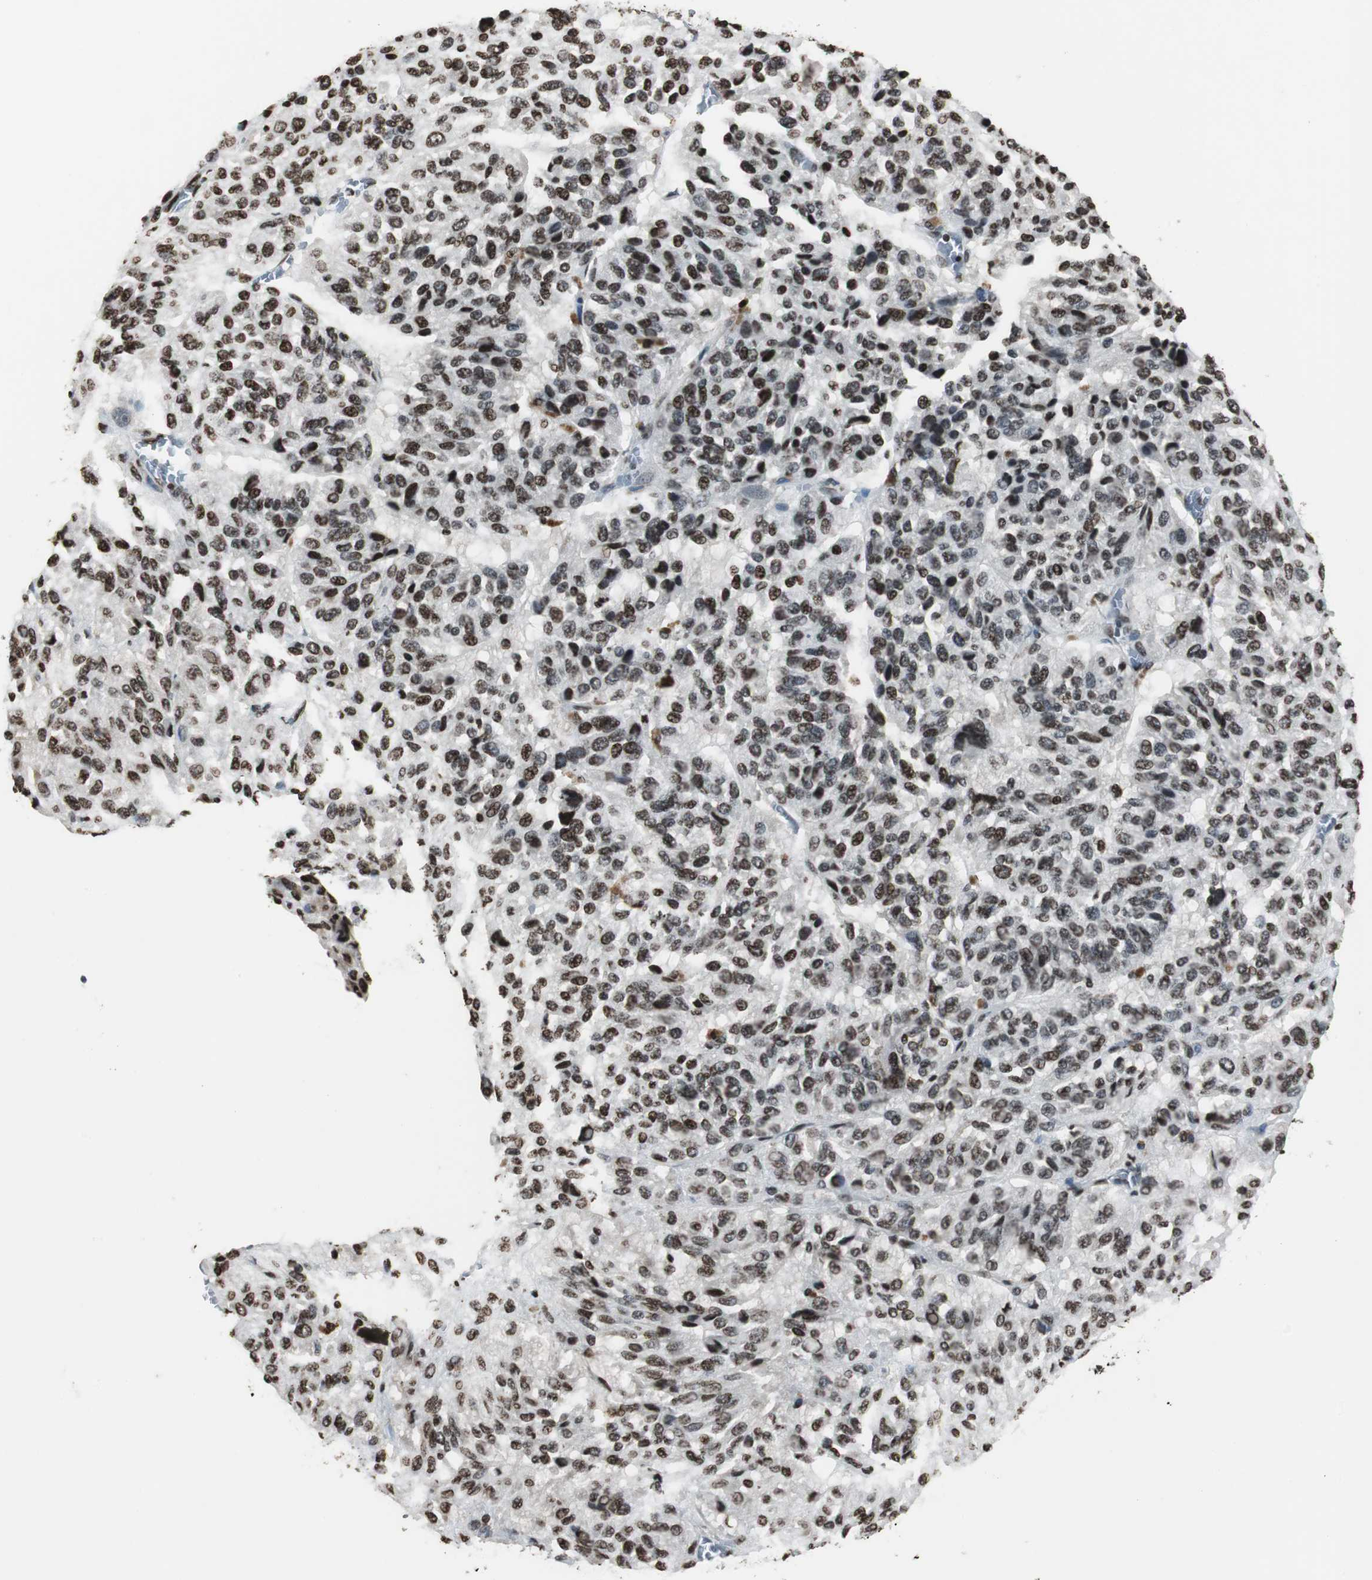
{"staining": {"intensity": "strong", "quantity": ">75%", "location": "nuclear"}, "tissue": "melanoma", "cell_type": "Tumor cells", "image_type": "cancer", "snomed": [{"axis": "morphology", "description": "Malignant melanoma, Metastatic site"}, {"axis": "topography", "description": "Lung"}], "caption": "Tumor cells display high levels of strong nuclear staining in about >75% of cells in melanoma. (IHC, brightfield microscopy, high magnification).", "gene": "PAXIP1", "patient": {"sex": "male", "age": 64}}